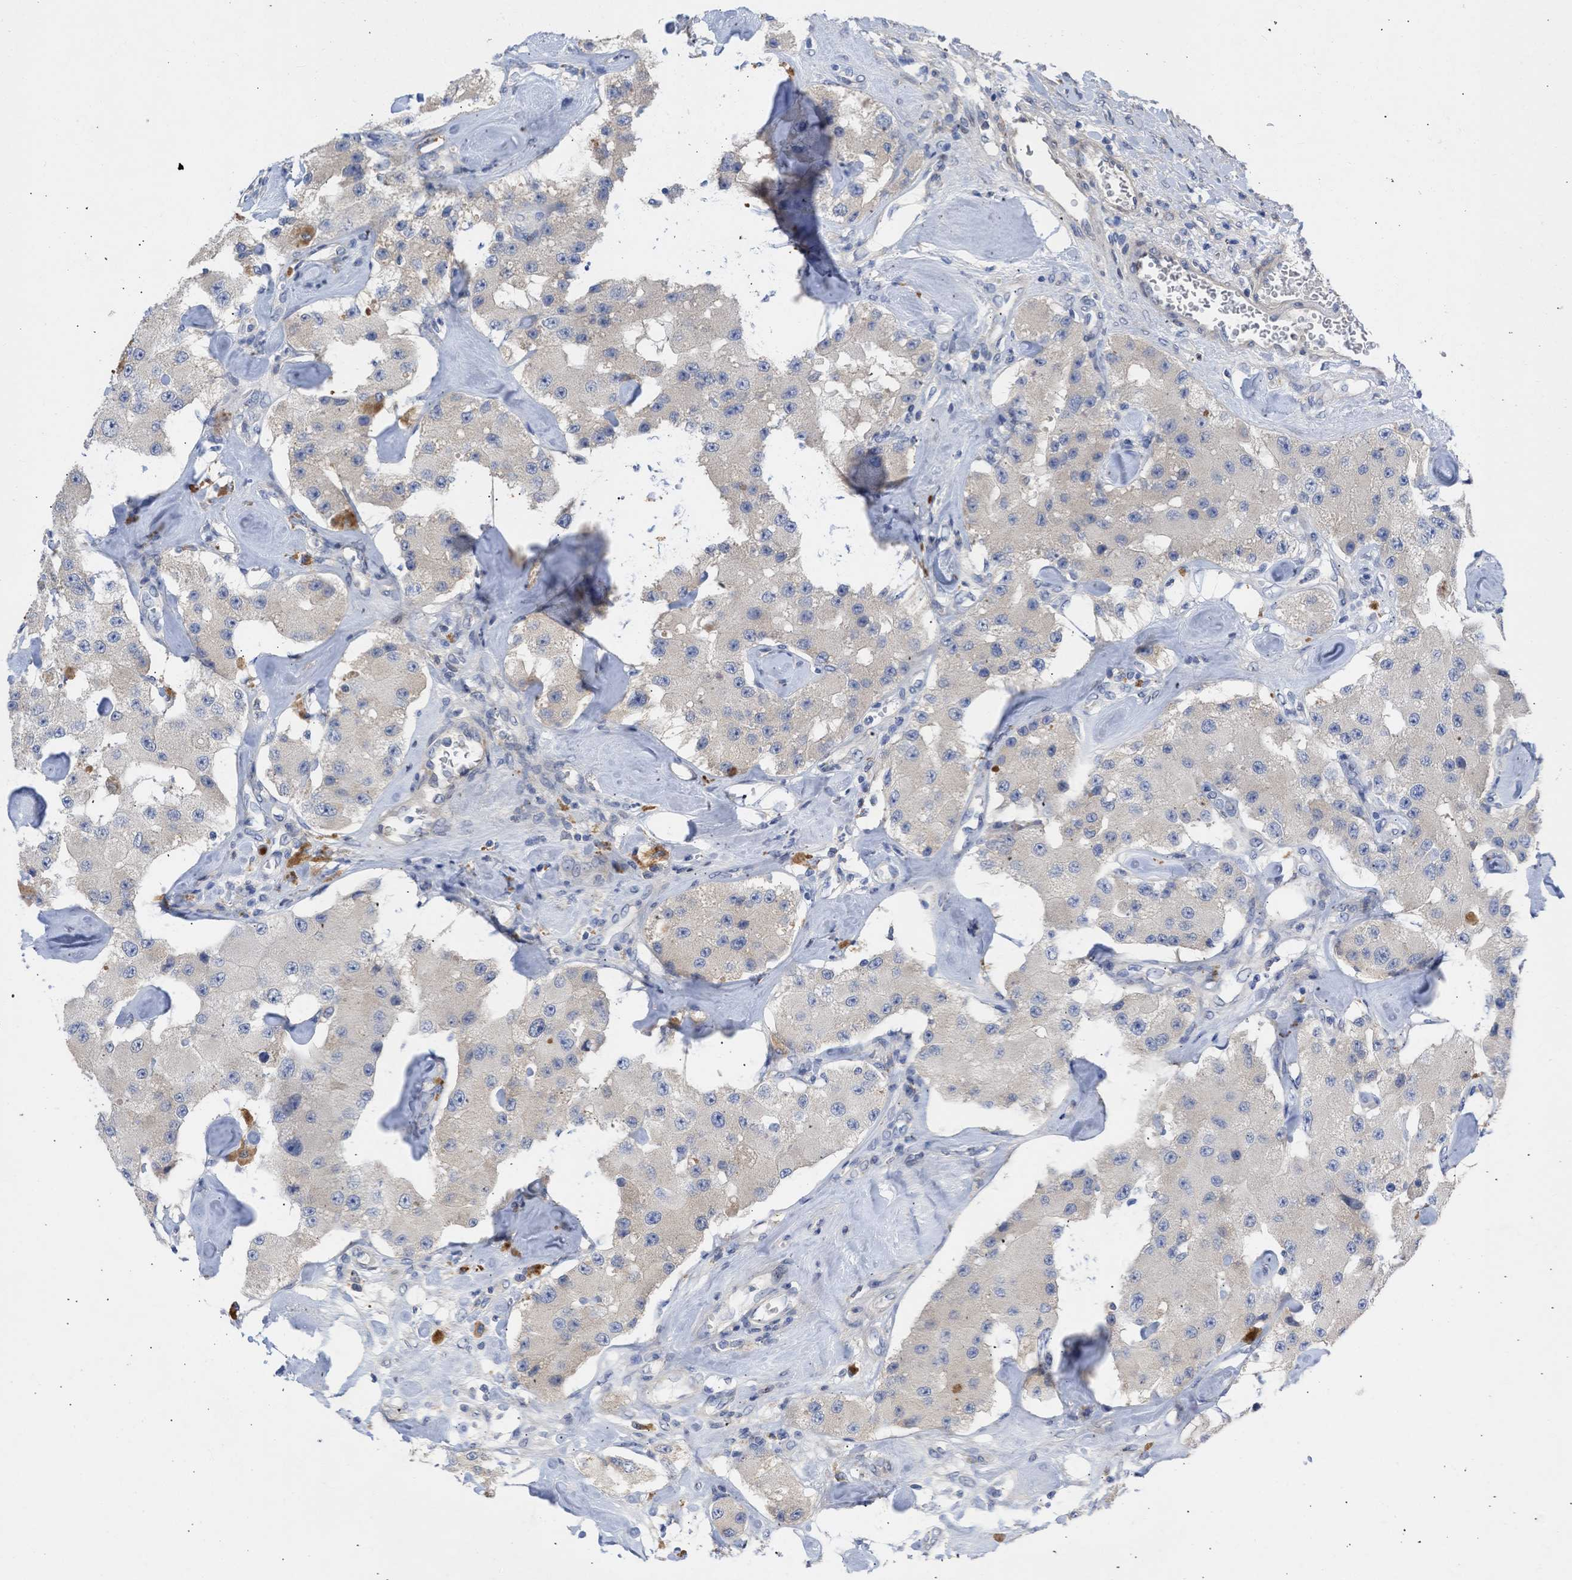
{"staining": {"intensity": "negative", "quantity": "none", "location": "none"}, "tissue": "carcinoid", "cell_type": "Tumor cells", "image_type": "cancer", "snomed": [{"axis": "morphology", "description": "Carcinoid, malignant, NOS"}, {"axis": "topography", "description": "Pancreas"}], "caption": "IHC of carcinoid exhibits no staining in tumor cells.", "gene": "ARHGEF4", "patient": {"sex": "male", "age": 41}}